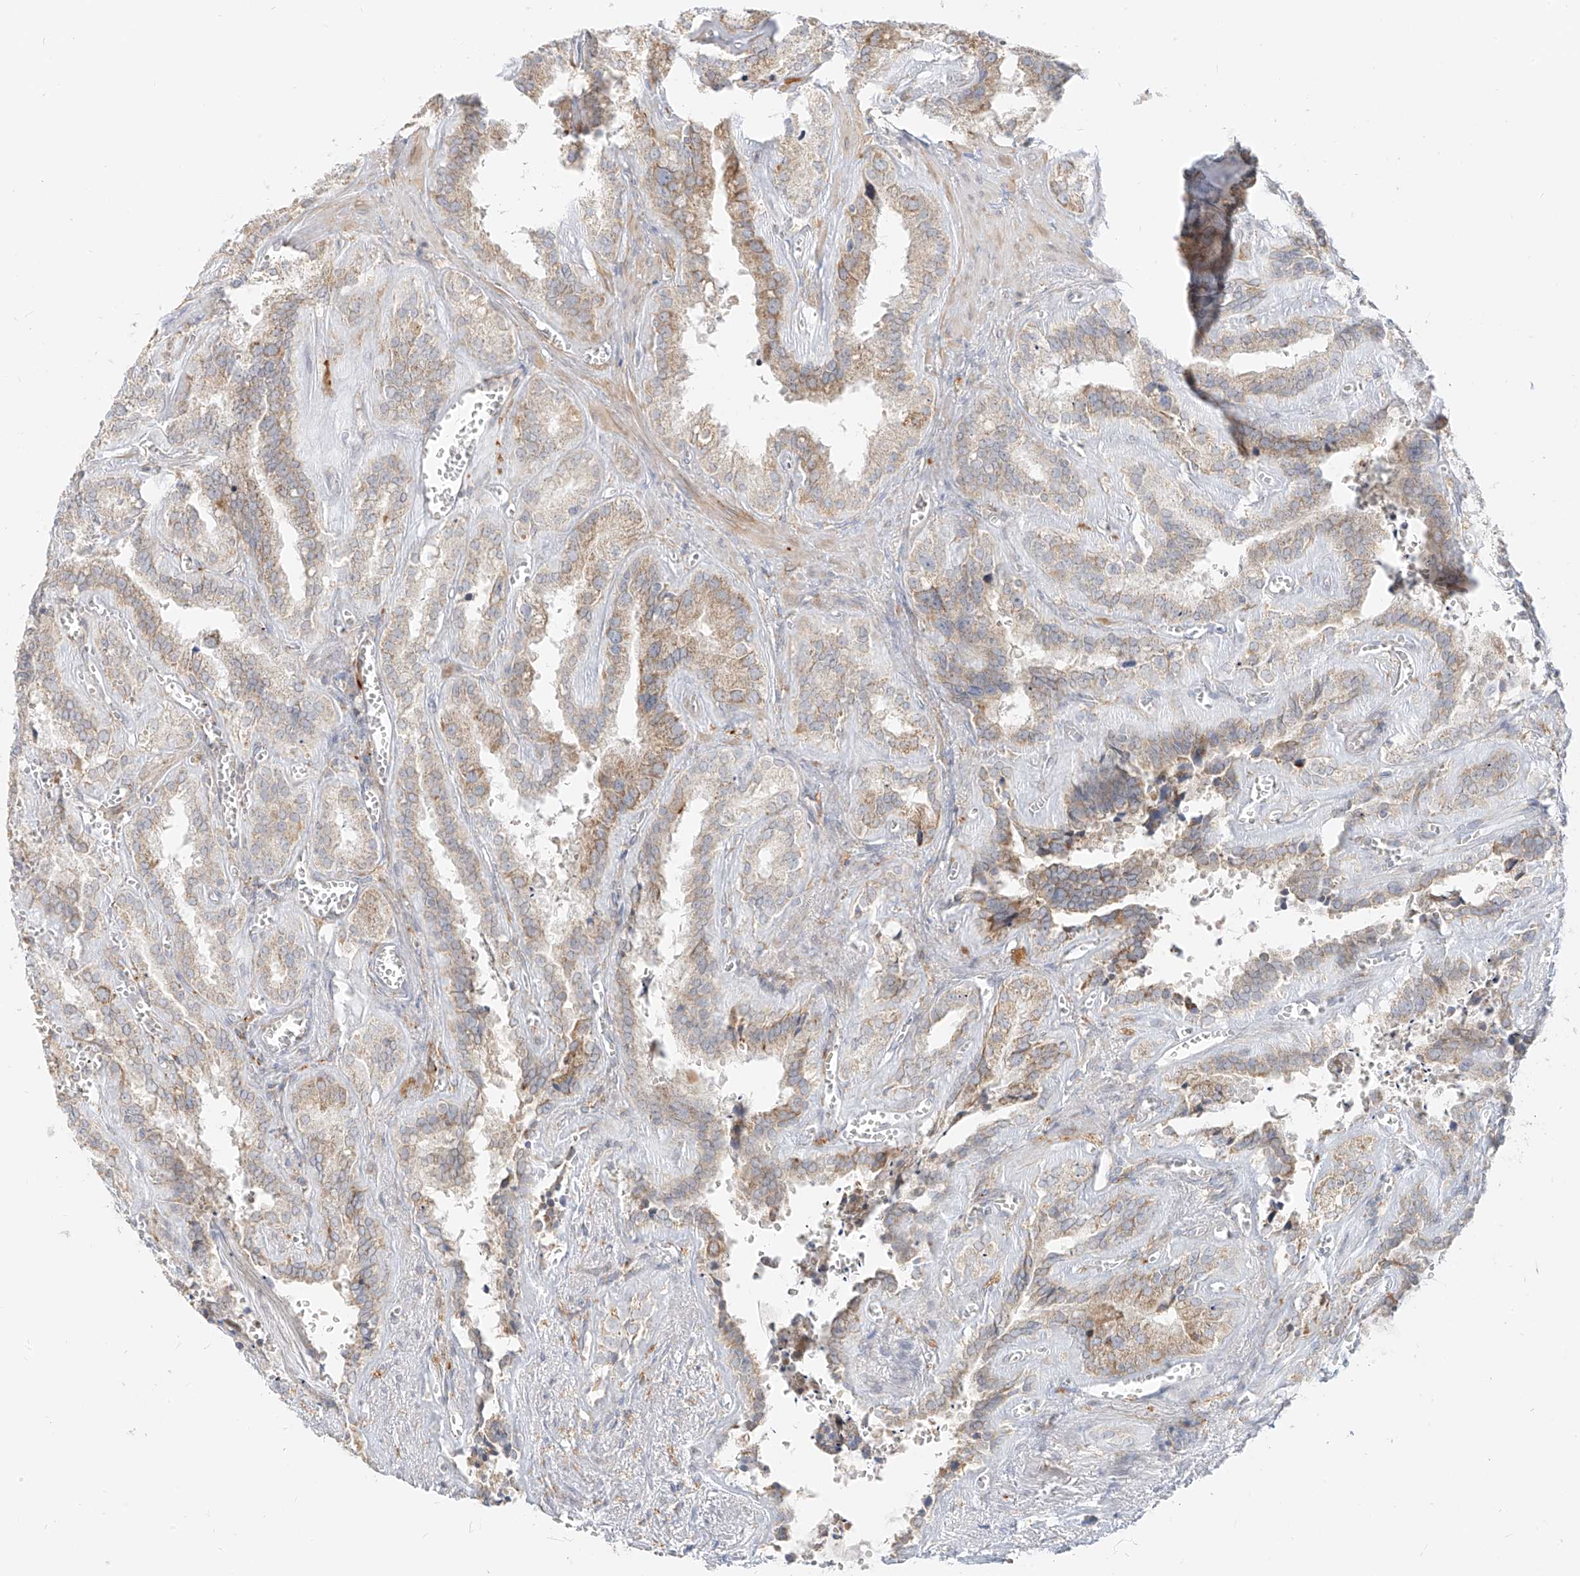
{"staining": {"intensity": "moderate", "quantity": ">75%", "location": "cytoplasmic/membranous"}, "tissue": "seminal vesicle", "cell_type": "Glandular cells", "image_type": "normal", "snomed": [{"axis": "morphology", "description": "Normal tissue, NOS"}, {"axis": "topography", "description": "Prostate"}, {"axis": "topography", "description": "Seminal veicle"}], "caption": "Brown immunohistochemical staining in unremarkable seminal vesicle demonstrates moderate cytoplasmic/membranous positivity in about >75% of glandular cells.", "gene": "ZIM3", "patient": {"sex": "male", "age": 59}}